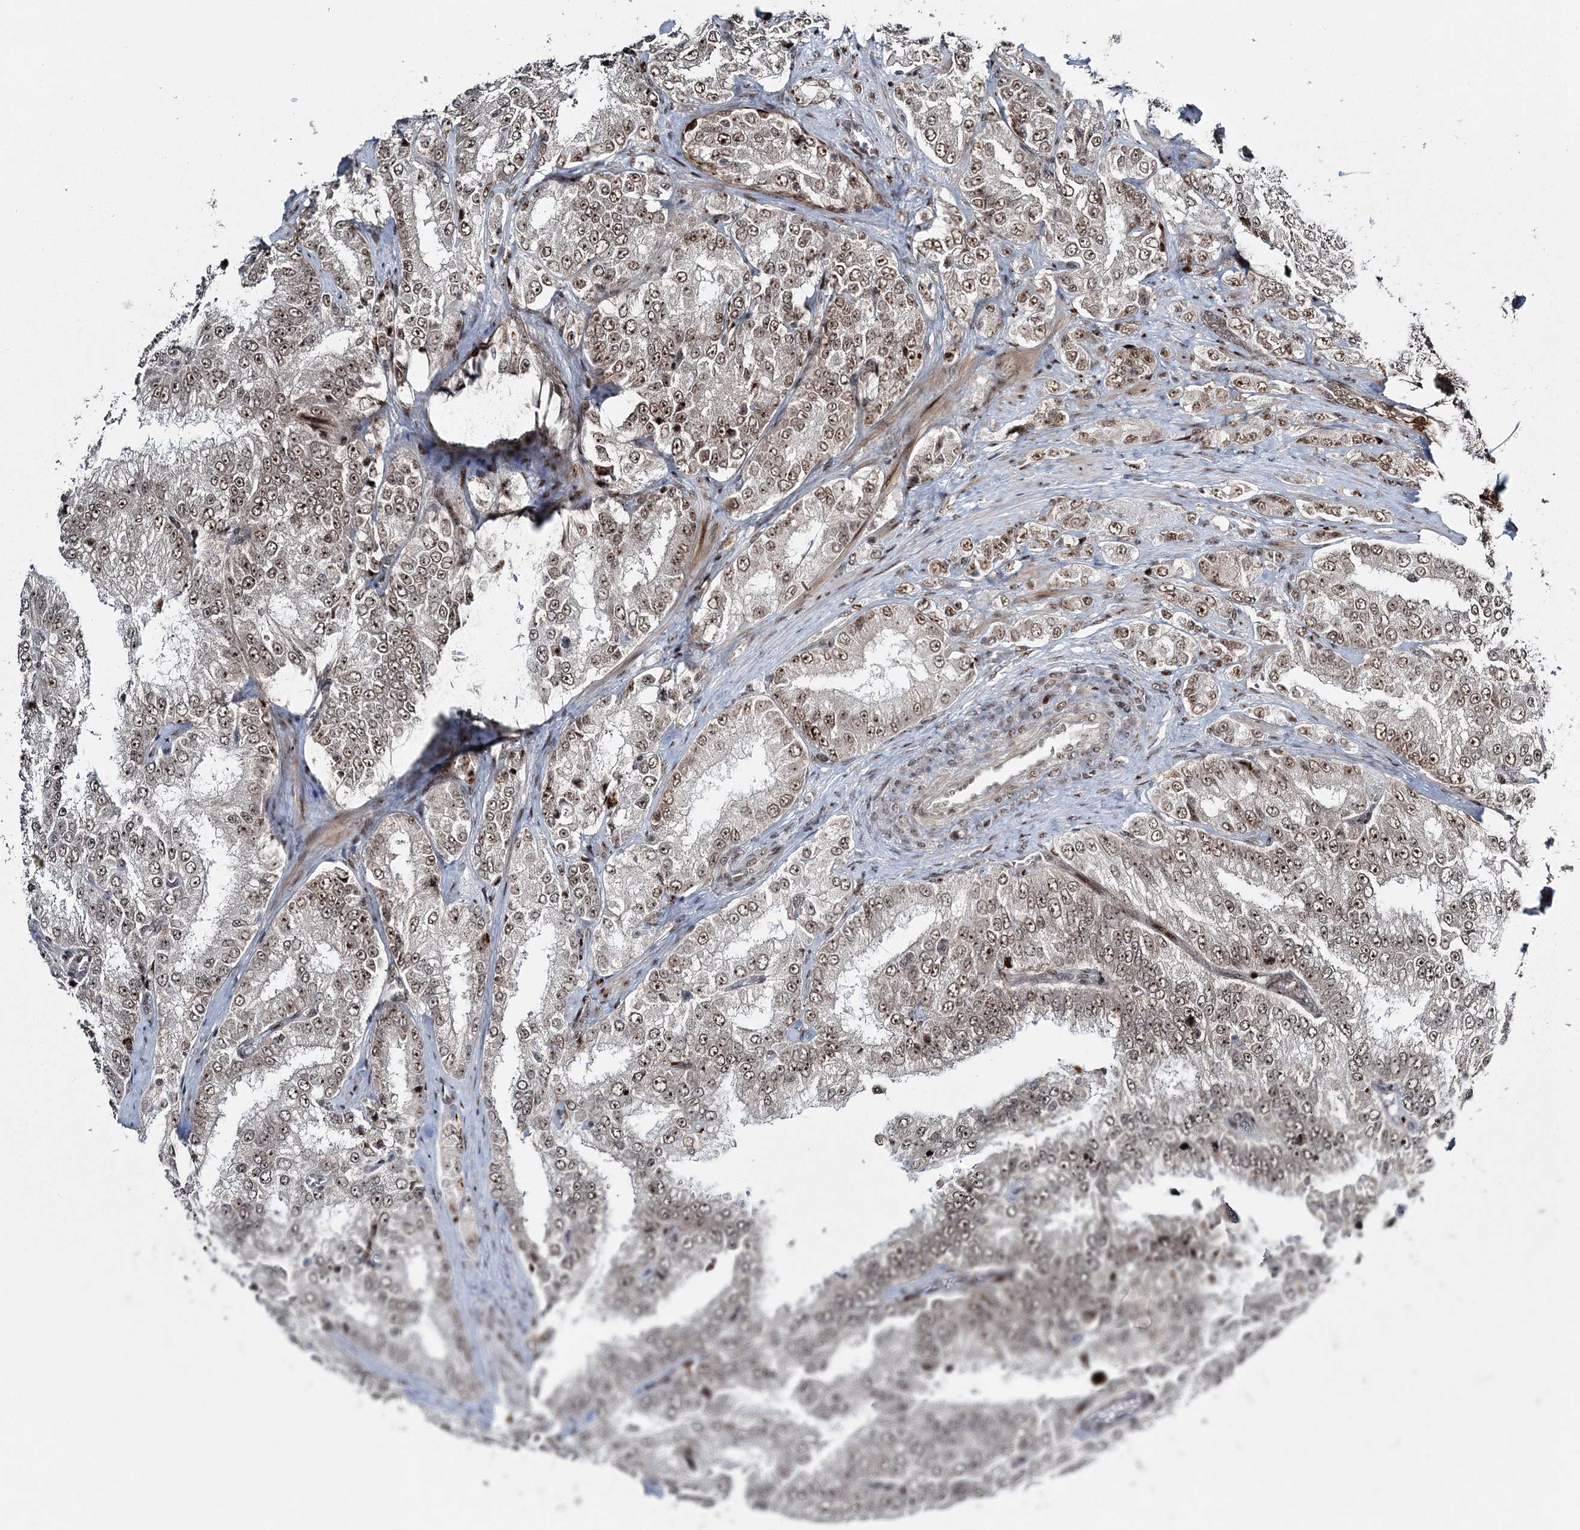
{"staining": {"intensity": "moderate", "quantity": ">75%", "location": "nuclear"}, "tissue": "prostate cancer", "cell_type": "Tumor cells", "image_type": "cancer", "snomed": [{"axis": "morphology", "description": "Adenocarcinoma, High grade"}, {"axis": "topography", "description": "Prostate"}], "caption": "A brown stain highlights moderate nuclear positivity of a protein in human prostate cancer tumor cells.", "gene": "CWC22", "patient": {"sex": "male", "age": 58}}